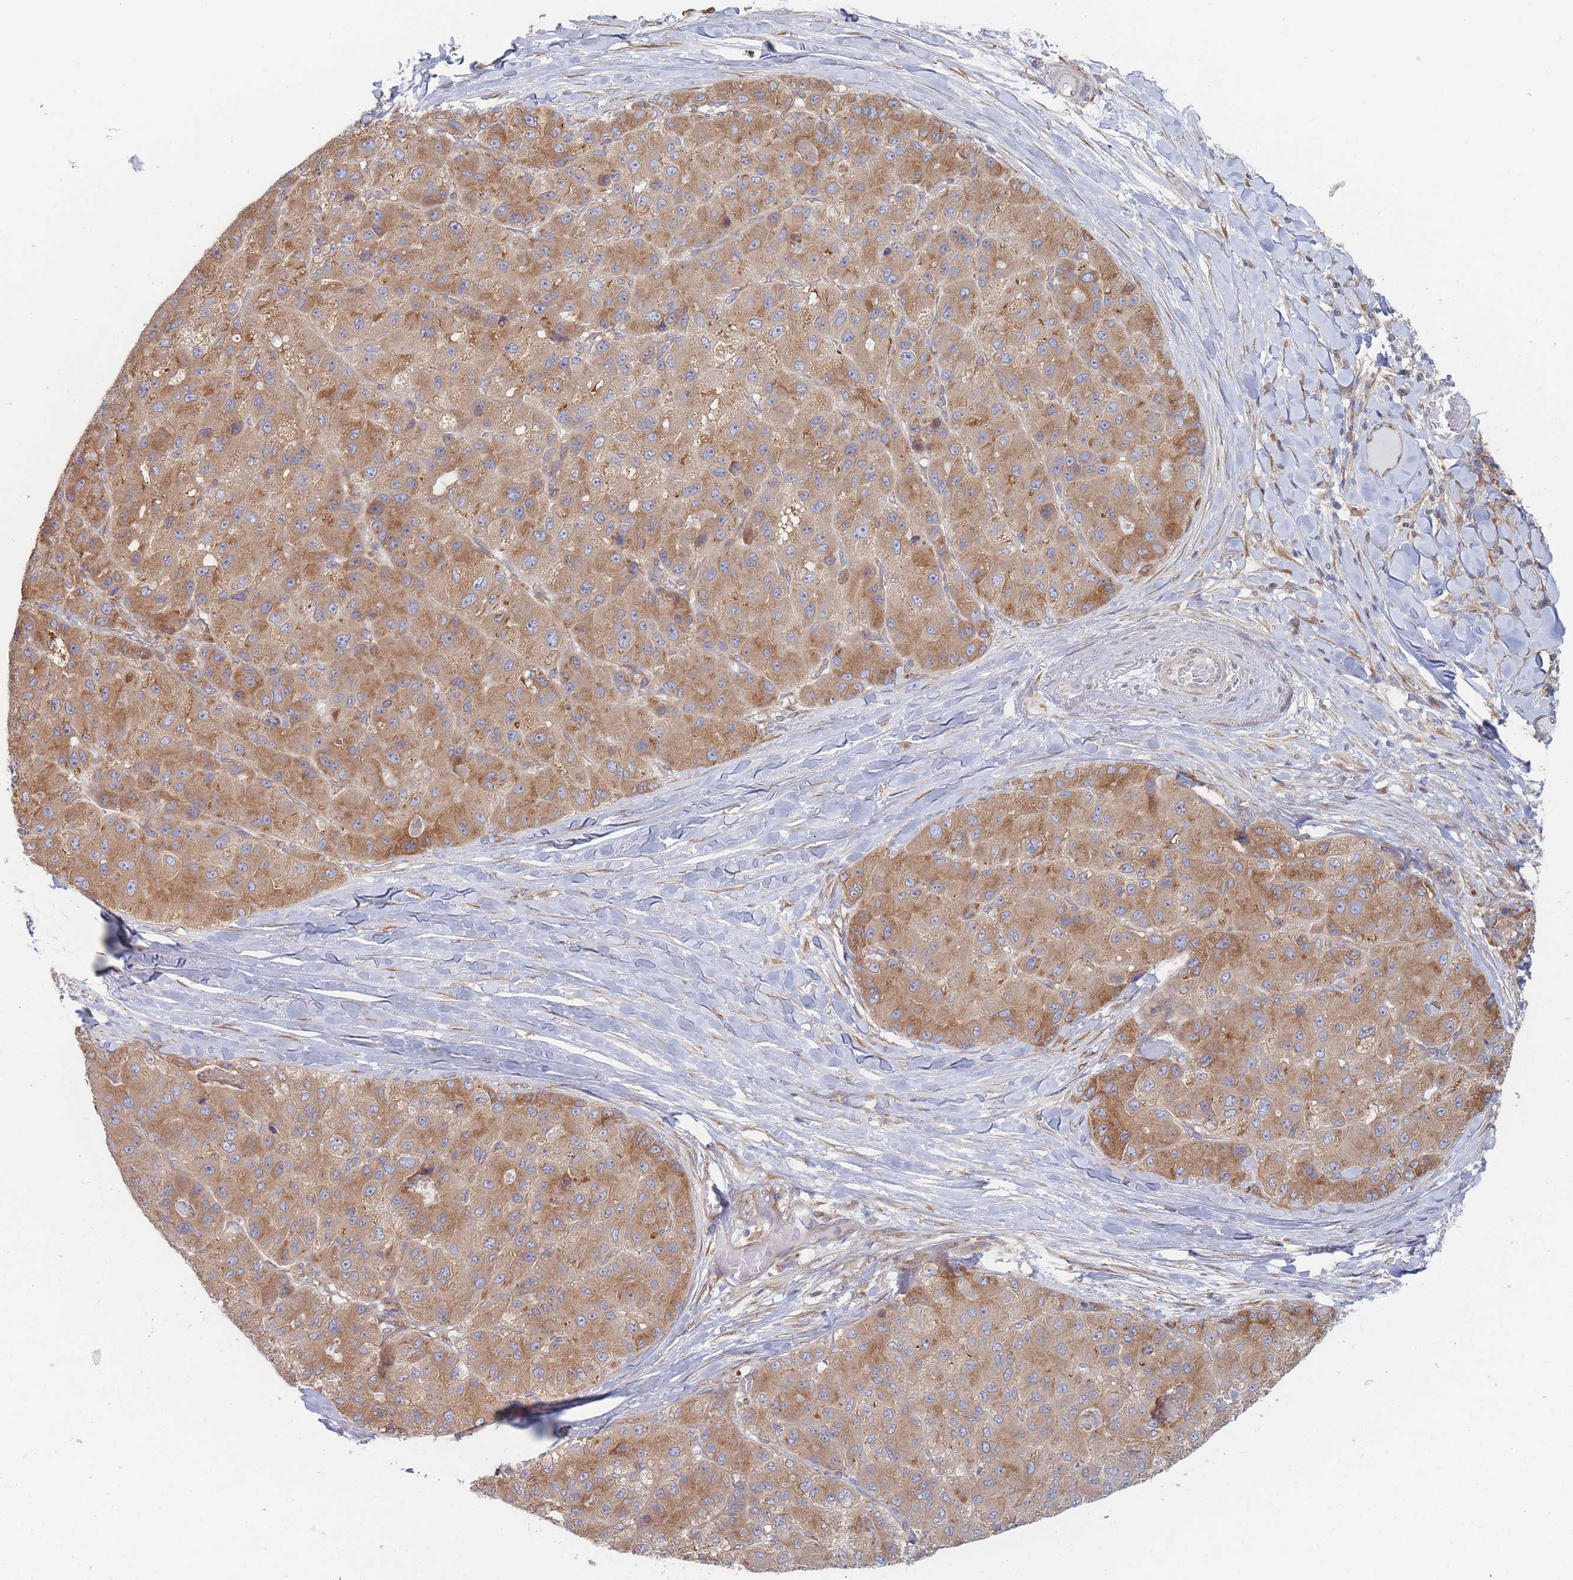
{"staining": {"intensity": "moderate", "quantity": ">75%", "location": "cytoplasmic/membranous"}, "tissue": "liver cancer", "cell_type": "Tumor cells", "image_type": "cancer", "snomed": [{"axis": "morphology", "description": "Carcinoma, Hepatocellular, NOS"}, {"axis": "topography", "description": "Liver"}], "caption": "Tumor cells show moderate cytoplasmic/membranous expression in about >75% of cells in liver cancer. The staining was performed using DAB (3,3'-diaminobenzidine), with brown indicating positive protein expression. Nuclei are stained blue with hematoxylin.", "gene": "KDSR", "patient": {"sex": "male", "age": 80}}